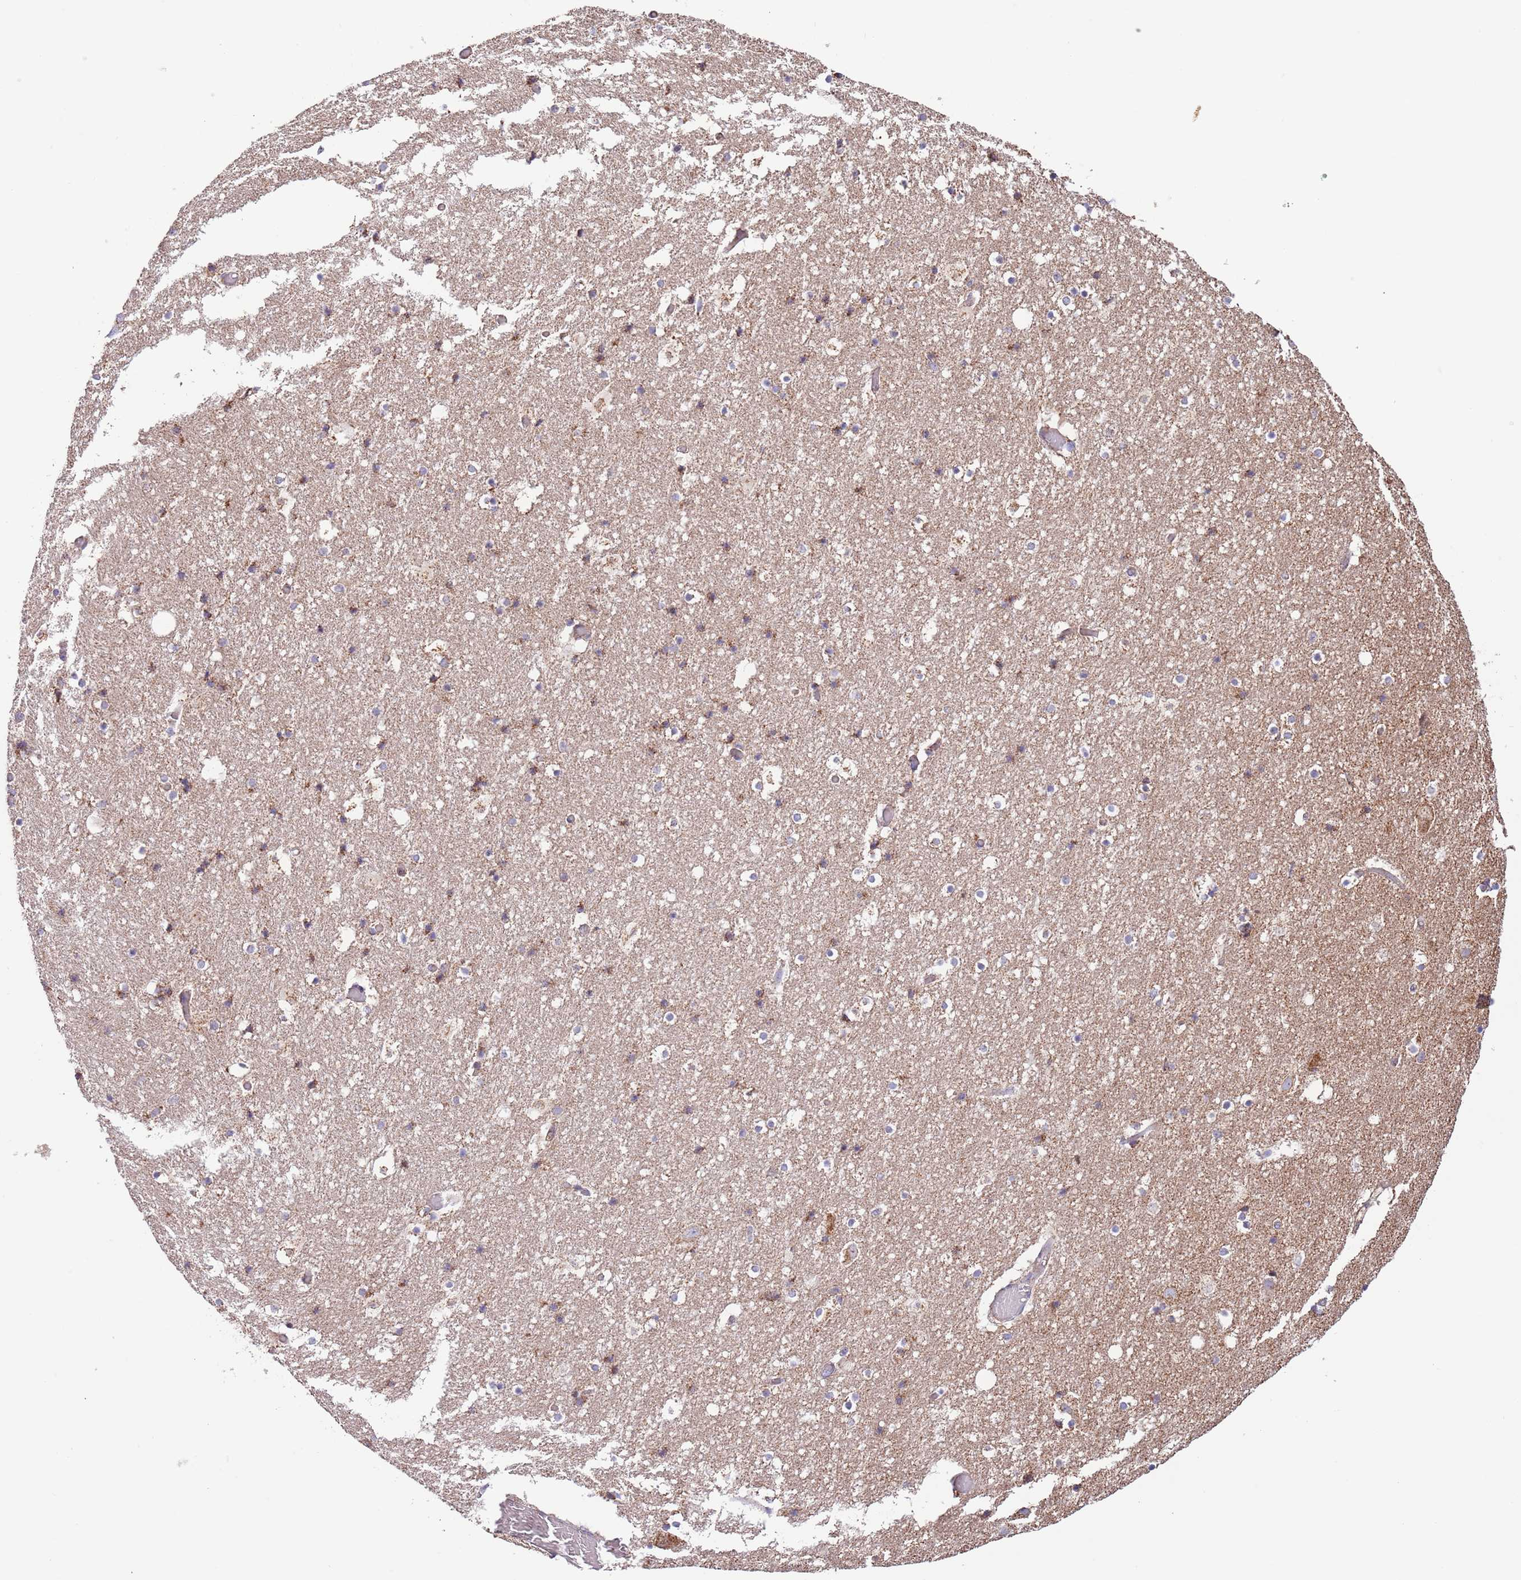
{"staining": {"intensity": "moderate", "quantity": "25%-75%", "location": "cytoplasmic/membranous"}, "tissue": "hippocampus", "cell_type": "Glial cells", "image_type": "normal", "snomed": [{"axis": "morphology", "description": "Normal tissue, NOS"}, {"axis": "topography", "description": "Hippocampus"}], "caption": "Protein positivity by immunohistochemistry reveals moderate cytoplasmic/membranous expression in about 25%-75% of glial cells in benign hippocampus.", "gene": "DNAJA3", "patient": {"sex": "female", "age": 52}}